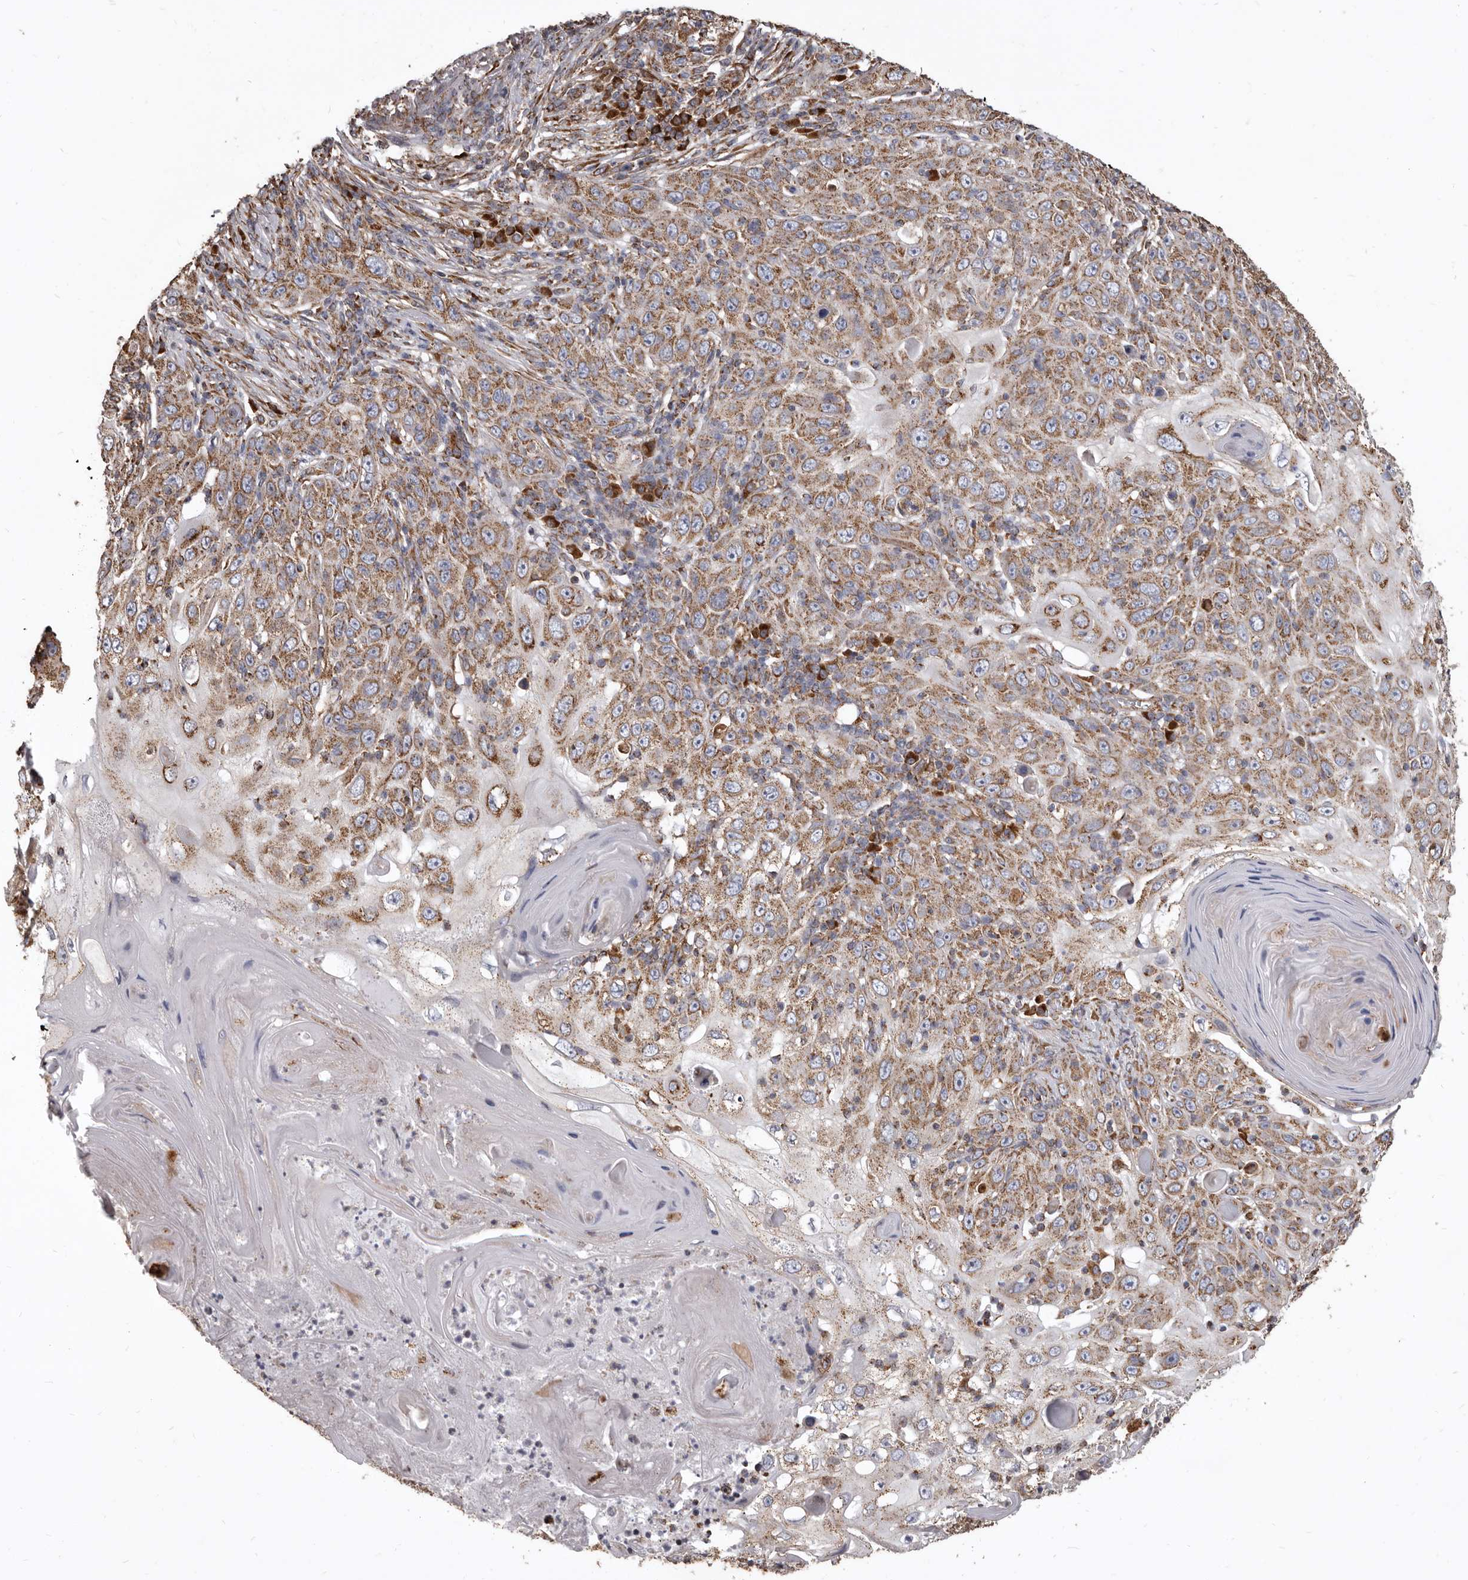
{"staining": {"intensity": "moderate", "quantity": ">75%", "location": "cytoplasmic/membranous"}, "tissue": "skin cancer", "cell_type": "Tumor cells", "image_type": "cancer", "snomed": [{"axis": "morphology", "description": "Squamous cell carcinoma, NOS"}, {"axis": "topography", "description": "Skin"}], "caption": "A histopathology image showing moderate cytoplasmic/membranous positivity in about >75% of tumor cells in skin squamous cell carcinoma, as visualized by brown immunohistochemical staining.", "gene": "CDK5RAP3", "patient": {"sex": "female", "age": 88}}